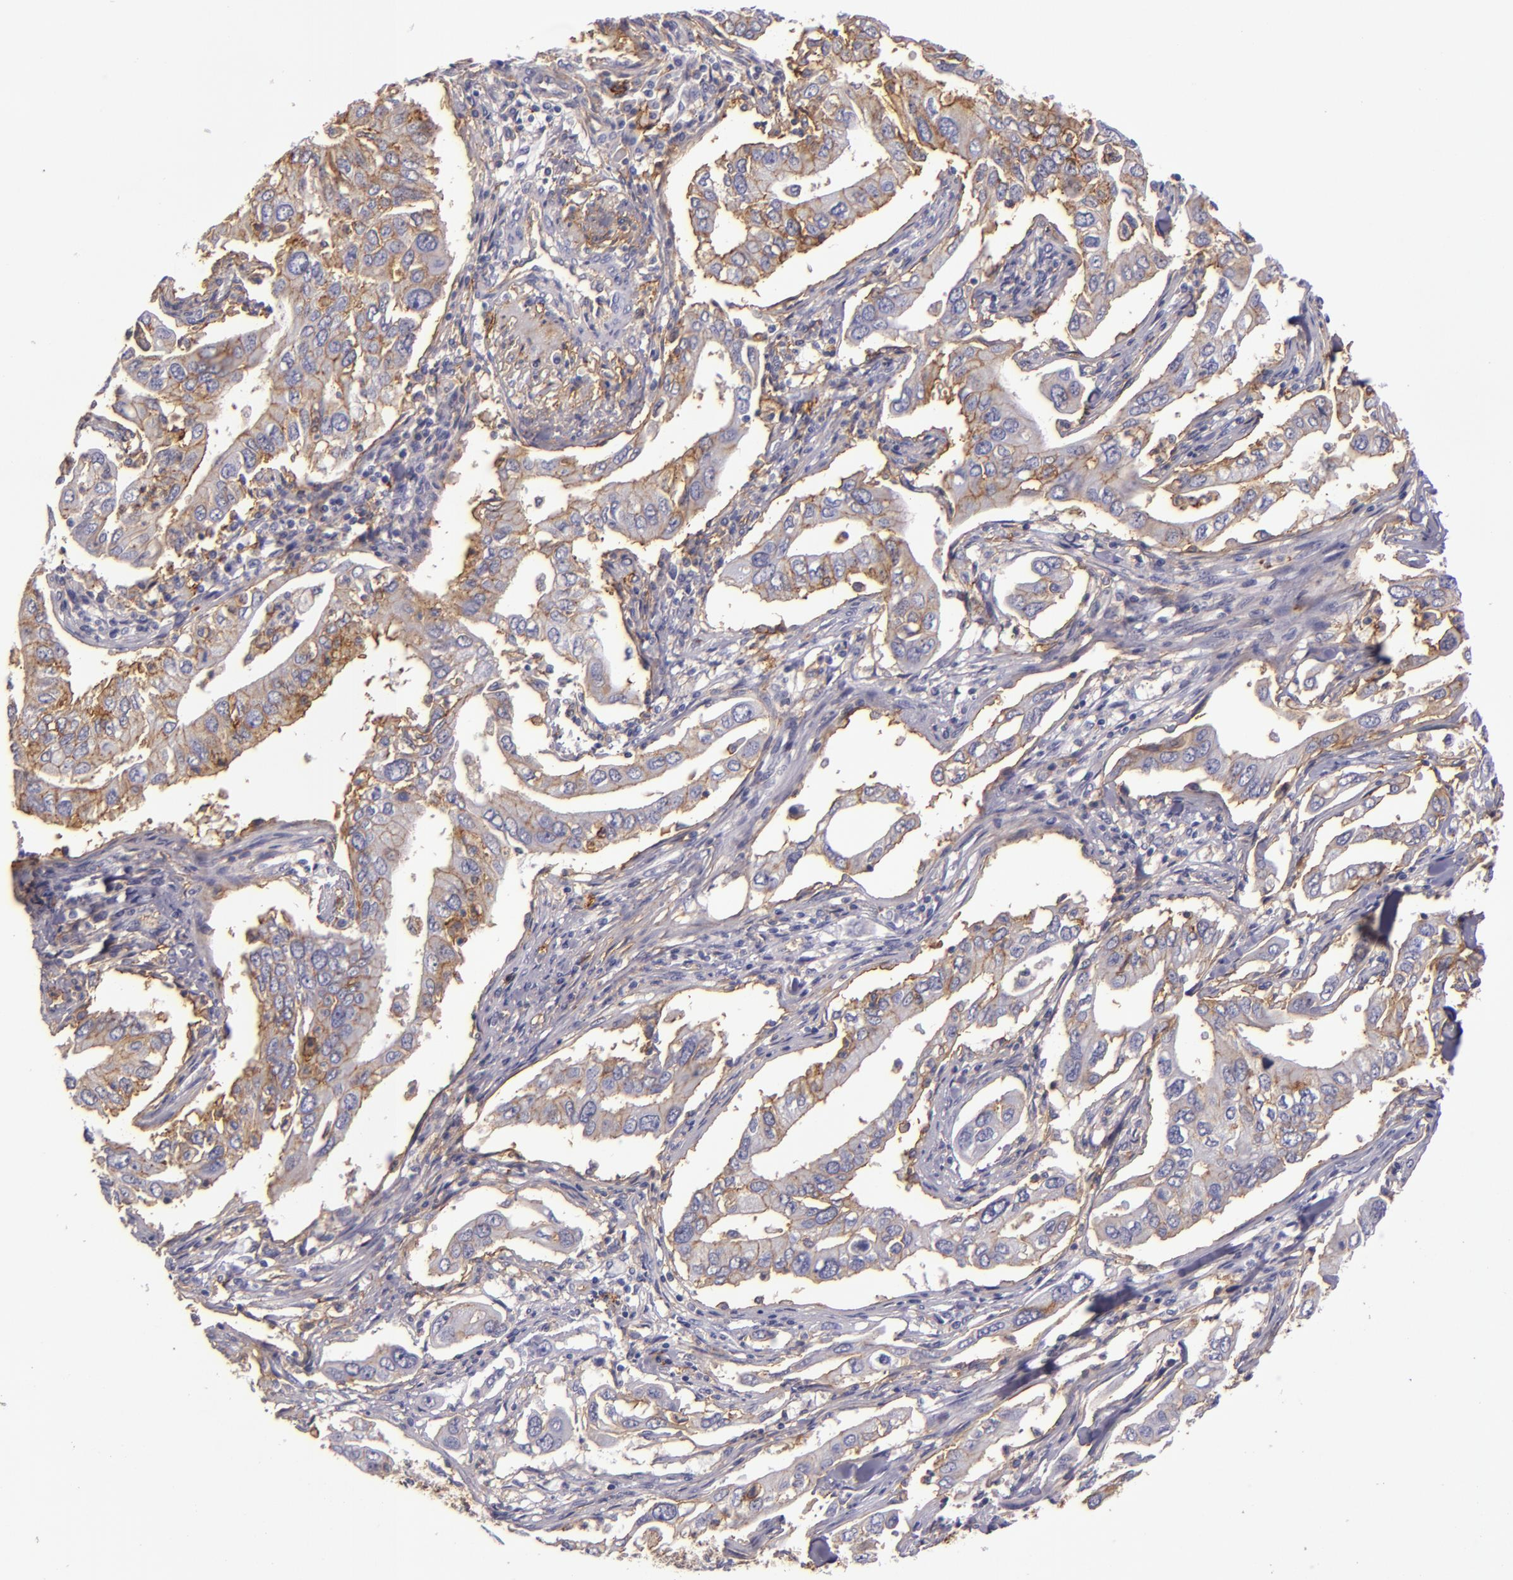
{"staining": {"intensity": "moderate", "quantity": "25%-75%", "location": "cytoplasmic/membranous"}, "tissue": "lung cancer", "cell_type": "Tumor cells", "image_type": "cancer", "snomed": [{"axis": "morphology", "description": "Adenocarcinoma, NOS"}, {"axis": "topography", "description": "Lung"}], "caption": "Protein expression analysis of lung adenocarcinoma shows moderate cytoplasmic/membranous expression in approximately 25%-75% of tumor cells. The protein is shown in brown color, while the nuclei are stained blue.", "gene": "CD9", "patient": {"sex": "male", "age": 48}}